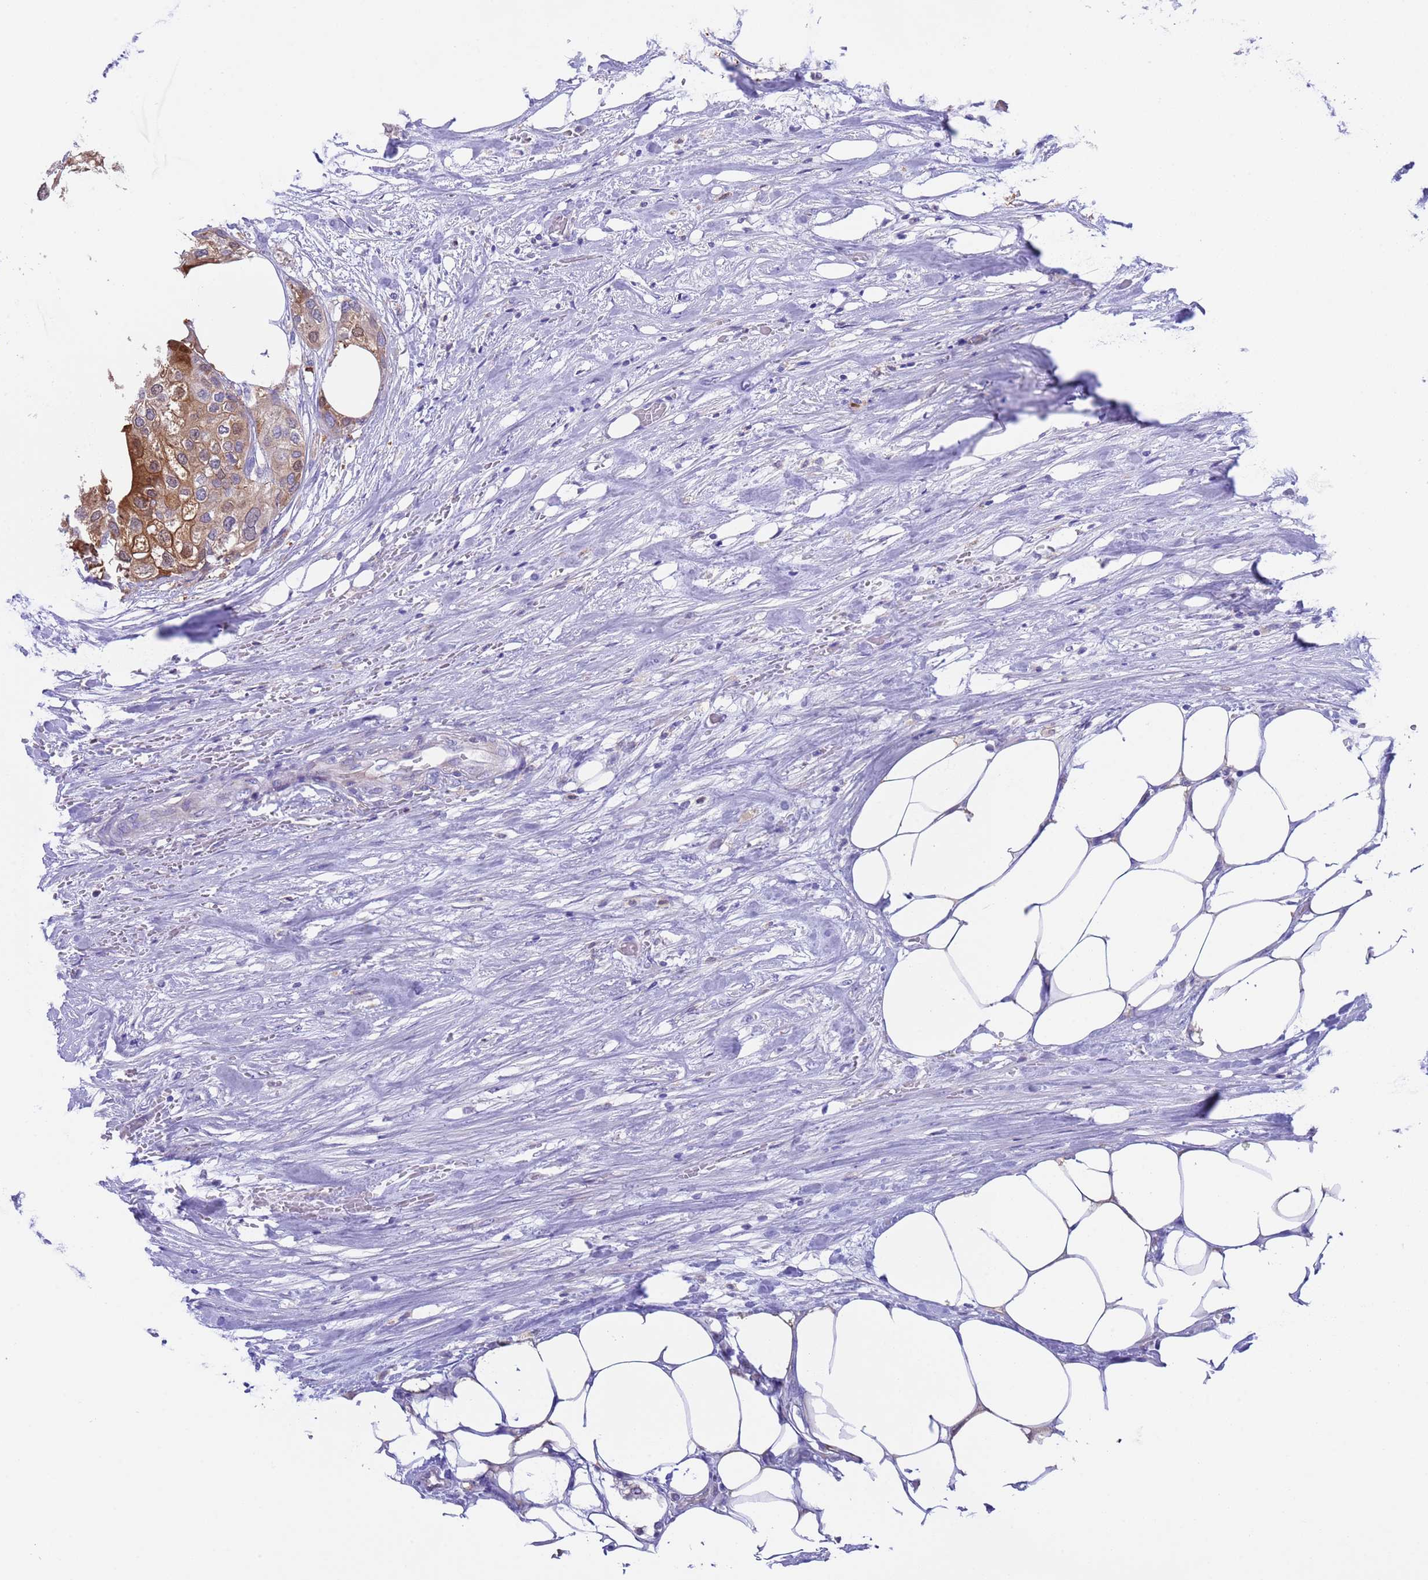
{"staining": {"intensity": "moderate", "quantity": ">75%", "location": "cytoplasmic/membranous,nuclear"}, "tissue": "urothelial cancer", "cell_type": "Tumor cells", "image_type": "cancer", "snomed": [{"axis": "morphology", "description": "Urothelial carcinoma, High grade"}, {"axis": "topography", "description": "Urinary bladder"}], "caption": "The immunohistochemical stain labels moderate cytoplasmic/membranous and nuclear expression in tumor cells of urothelial cancer tissue. Immunohistochemistry (ihc) stains the protein in brown and the nuclei are stained blue.", "gene": "C6orf47", "patient": {"sex": "male", "age": 64}}